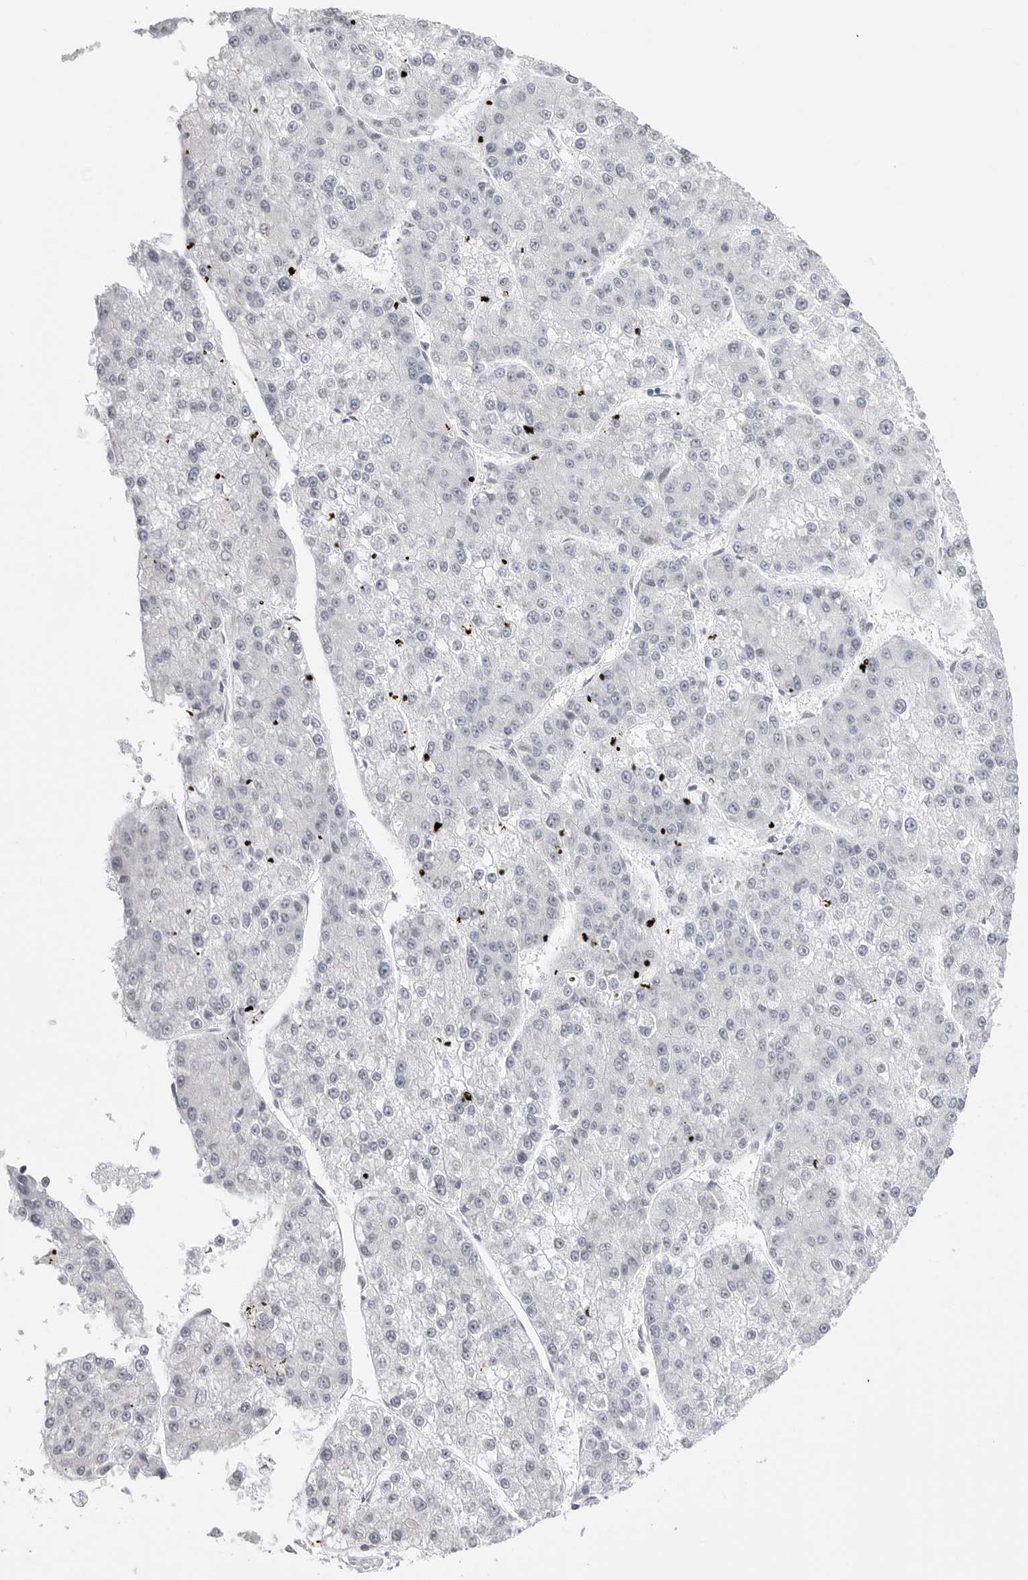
{"staining": {"intensity": "negative", "quantity": "none", "location": "none"}, "tissue": "liver cancer", "cell_type": "Tumor cells", "image_type": "cancer", "snomed": [{"axis": "morphology", "description": "Carcinoma, Hepatocellular, NOS"}, {"axis": "topography", "description": "Liver"}], "caption": "DAB (3,3'-diaminobenzidine) immunohistochemical staining of human liver cancer (hepatocellular carcinoma) displays no significant positivity in tumor cells.", "gene": "TSSK1B", "patient": {"sex": "female", "age": 73}}